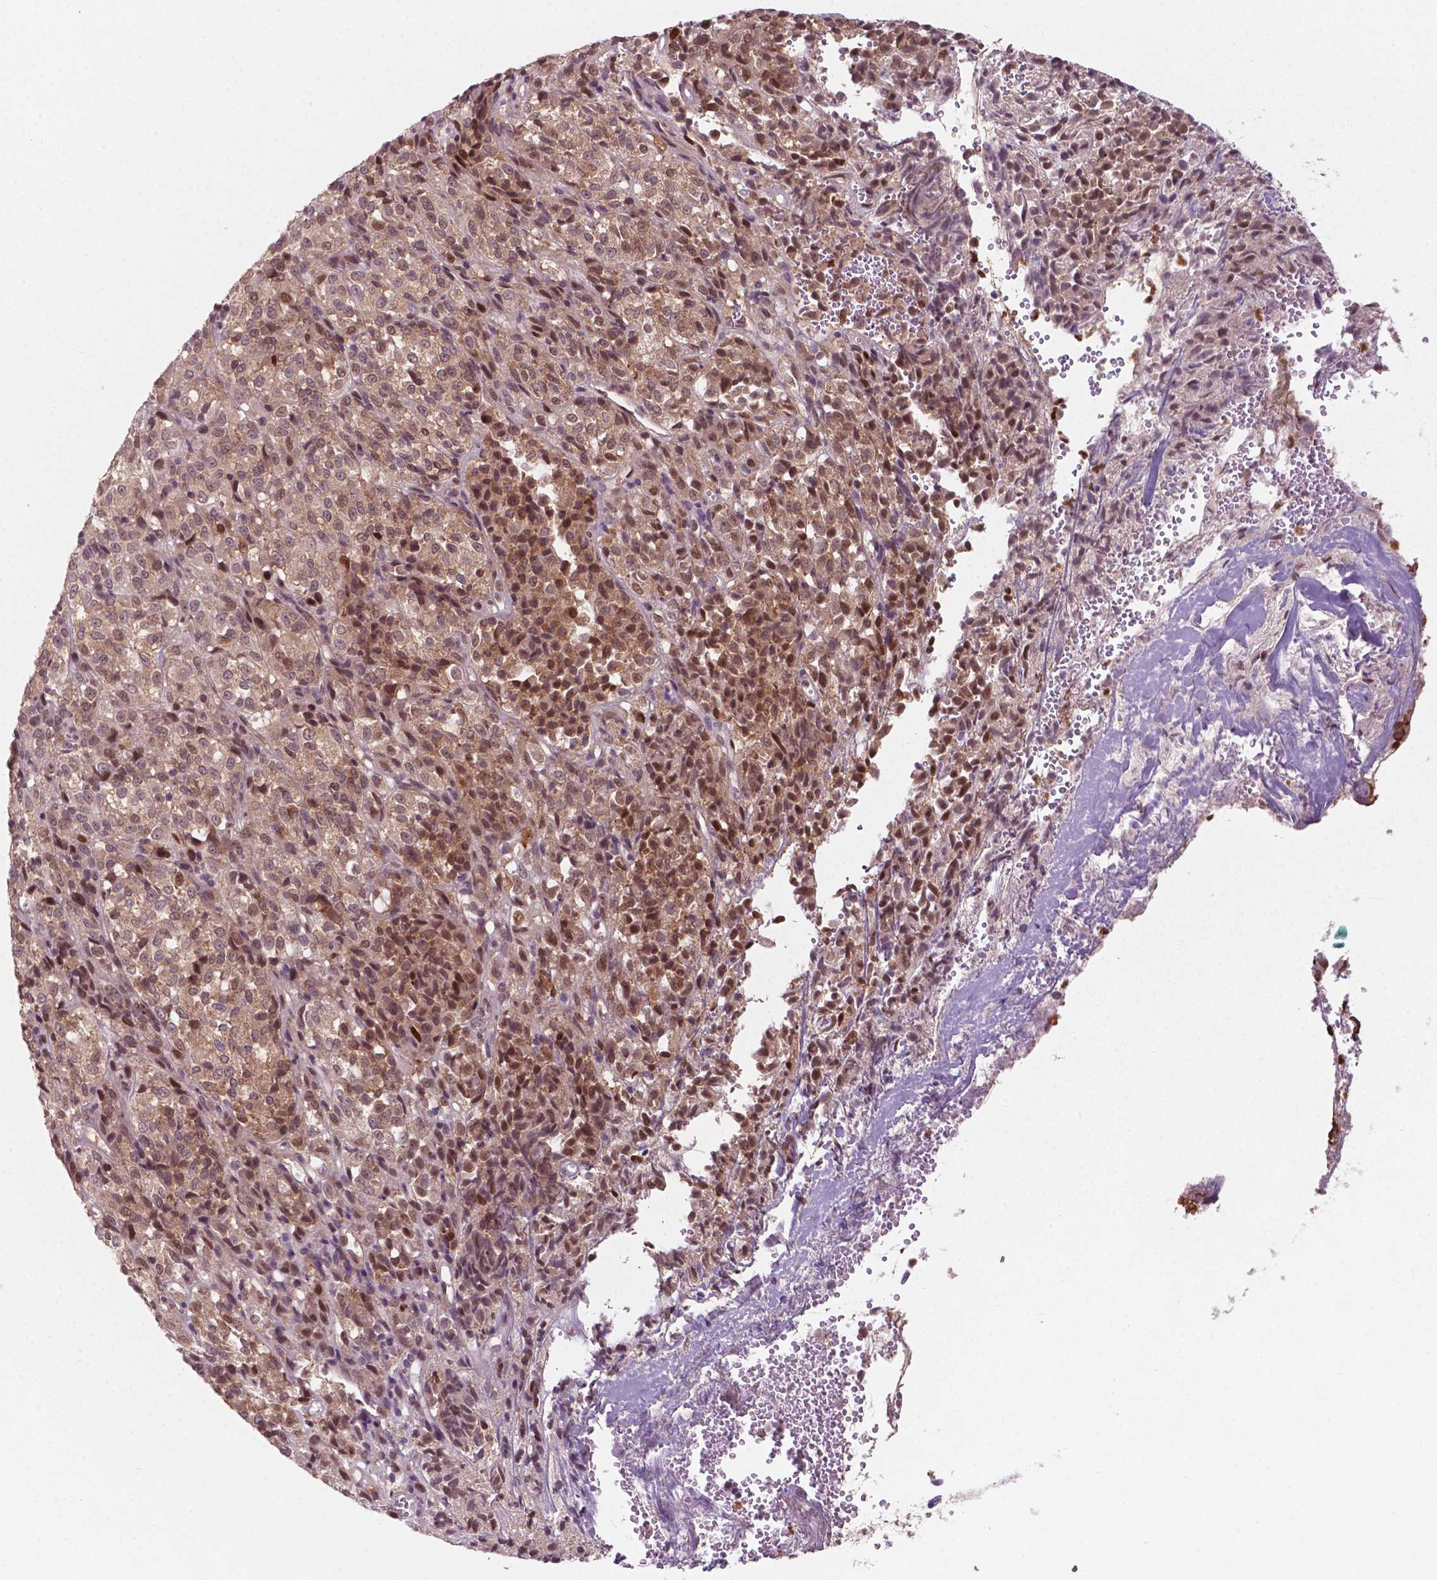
{"staining": {"intensity": "weak", "quantity": ">75%", "location": "cytoplasmic/membranous,nuclear"}, "tissue": "melanoma", "cell_type": "Tumor cells", "image_type": "cancer", "snomed": [{"axis": "morphology", "description": "Malignant melanoma, Metastatic site"}, {"axis": "topography", "description": "Brain"}], "caption": "Immunohistochemistry (IHC) (DAB) staining of human melanoma demonstrates weak cytoplasmic/membranous and nuclear protein expression in about >75% of tumor cells.", "gene": "NFAT5", "patient": {"sex": "female", "age": 56}}